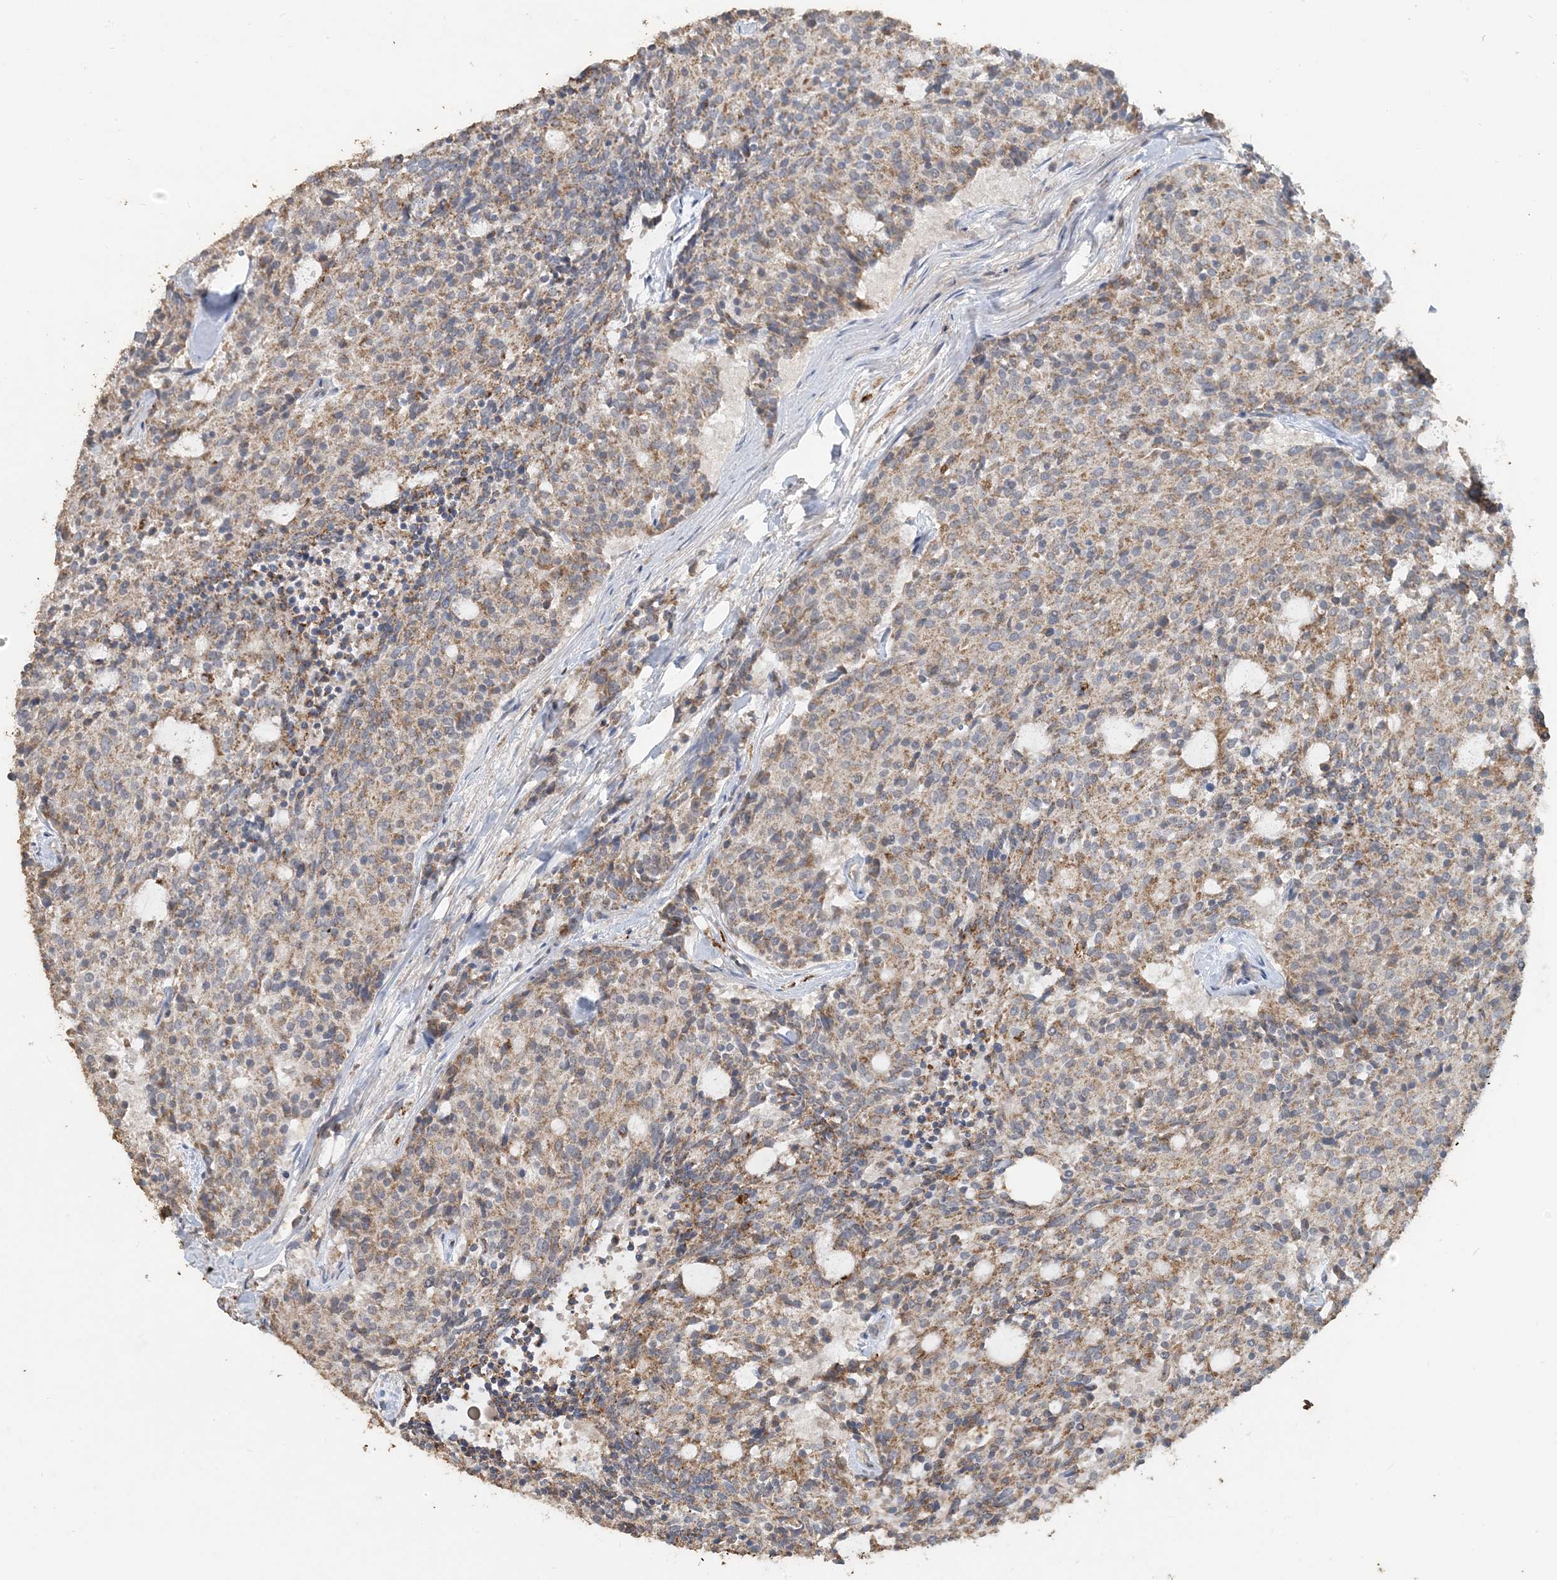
{"staining": {"intensity": "moderate", "quantity": ">75%", "location": "cytoplasmic/membranous"}, "tissue": "carcinoid", "cell_type": "Tumor cells", "image_type": "cancer", "snomed": [{"axis": "morphology", "description": "Carcinoid, malignant, NOS"}, {"axis": "topography", "description": "Pancreas"}], "caption": "Carcinoid (malignant) stained with a protein marker exhibits moderate staining in tumor cells.", "gene": "SFMBT2", "patient": {"sex": "female", "age": 54}}